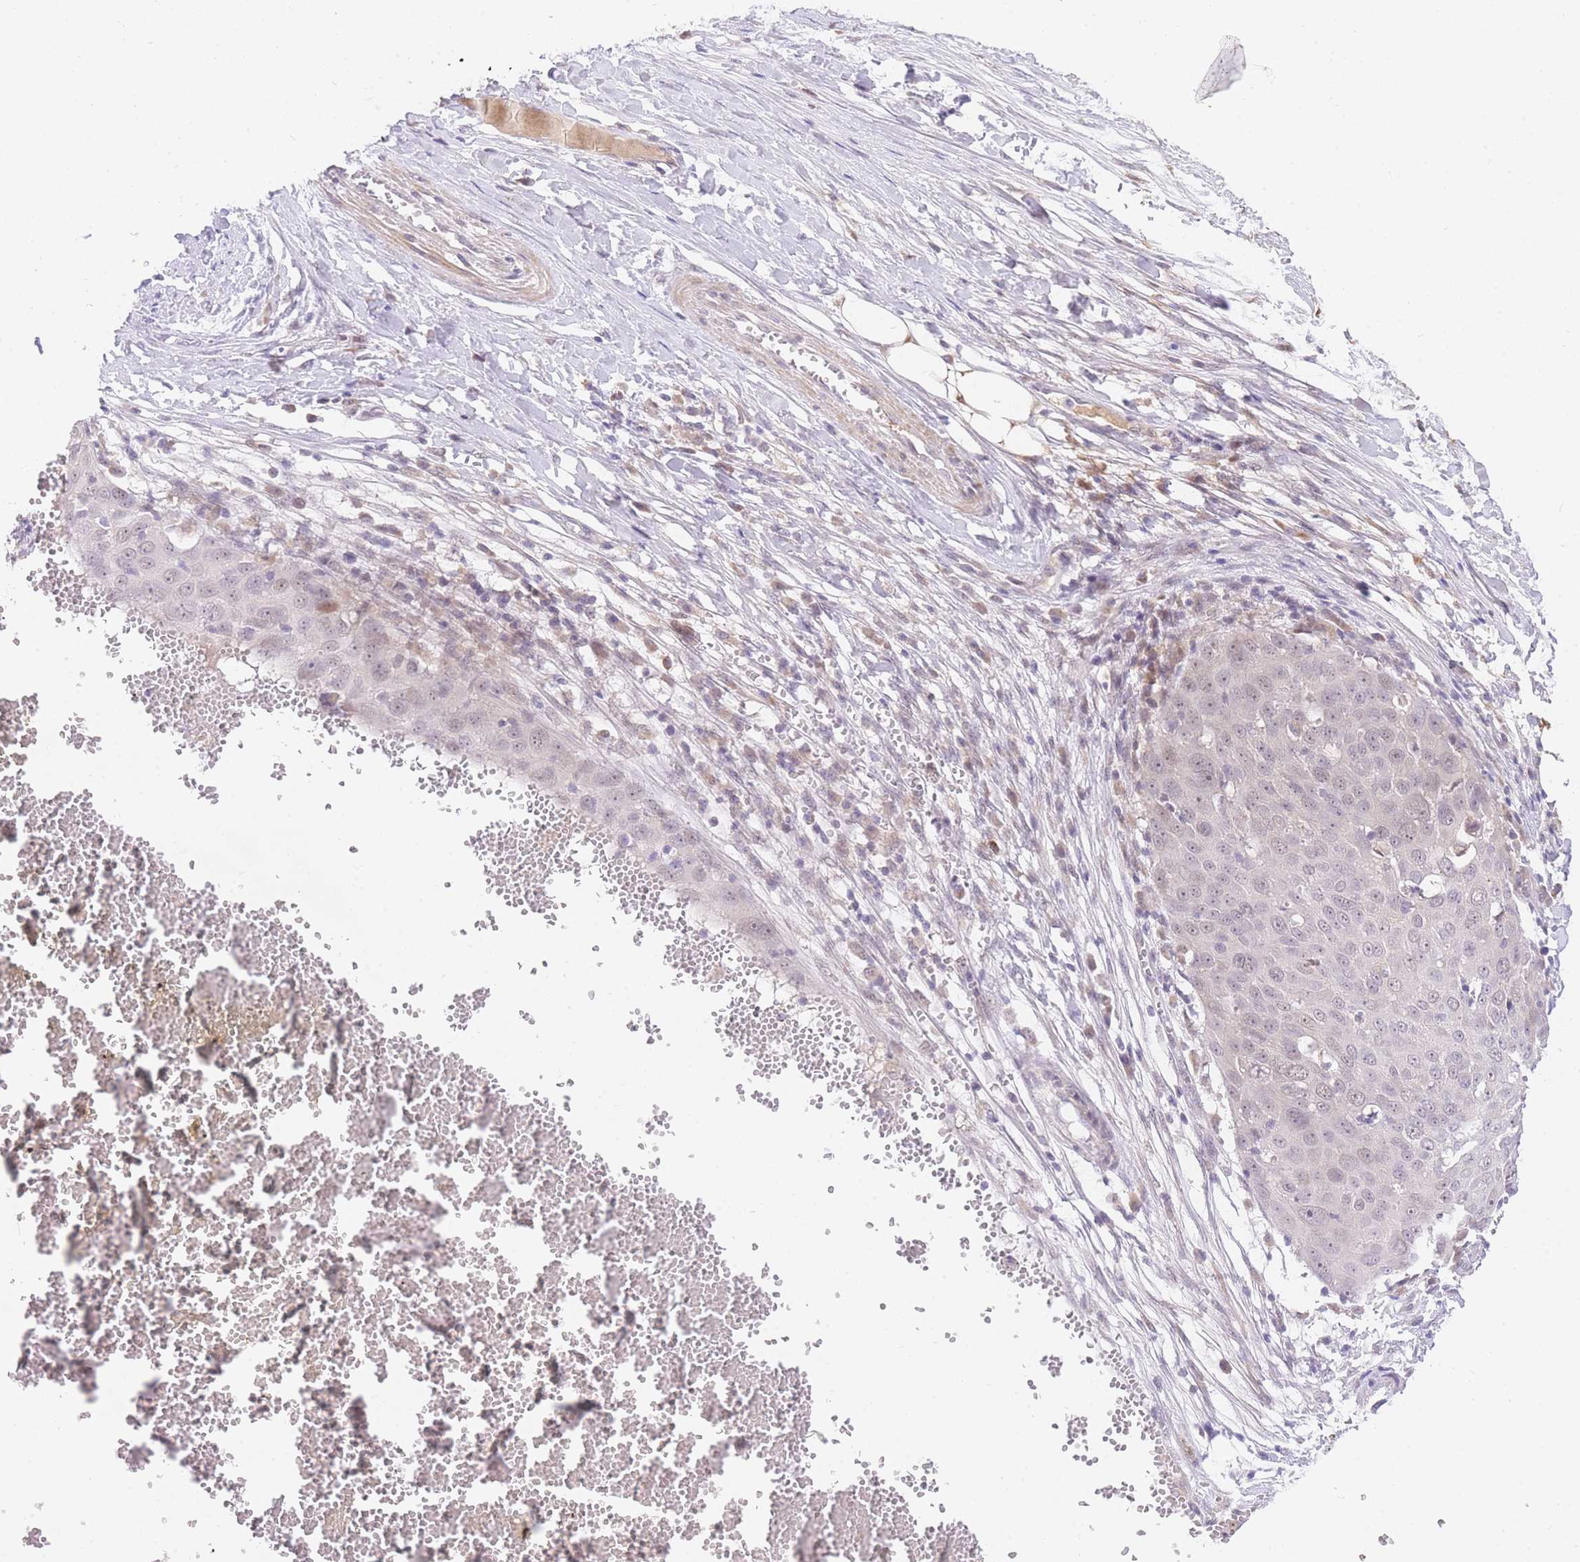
{"staining": {"intensity": "negative", "quantity": "none", "location": "none"}, "tissue": "skin cancer", "cell_type": "Tumor cells", "image_type": "cancer", "snomed": [{"axis": "morphology", "description": "Squamous cell carcinoma, NOS"}, {"axis": "topography", "description": "Skin"}], "caption": "Skin squamous cell carcinoma was stained to show a protein in brown. There is no significant expression in tumor cells.", "gene": "SLC25A33", "patient": {"sex": "male", "age": 71}}